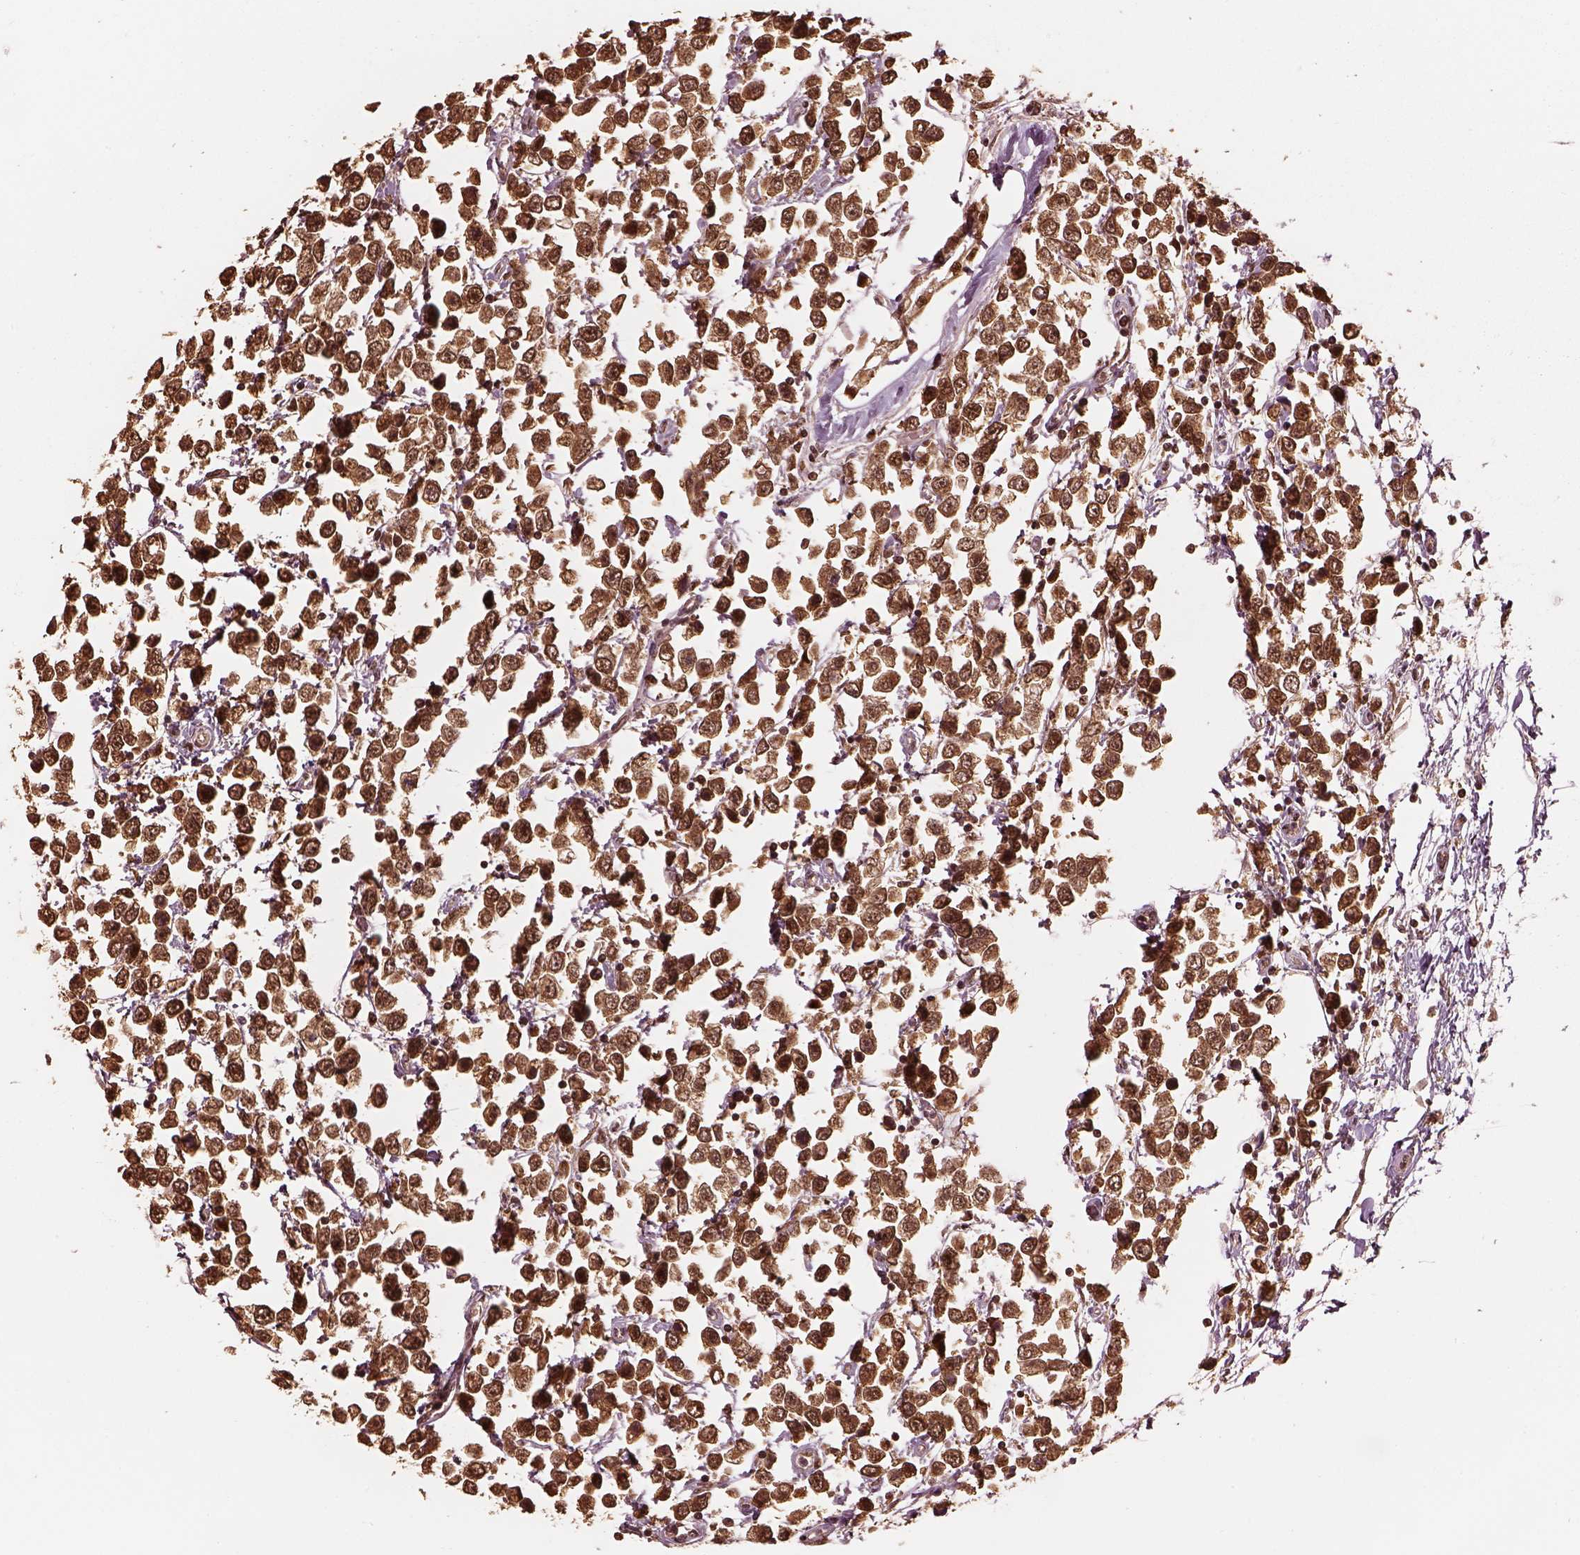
{"staining": {"intensity": "moderate", "quantity": ">75%", "location": "cytoplasmic/membranous,nuclear"}, "tissue": "testis cancer", "cell_type": "Tumor cells", "image_type": "cancer", "snomed": [{"axis": "morphology", "description": "Seminoma, NOS"}, {"axis": "topography", "description": "Testis"}], "caption": "Human testis seminoma stained with a protein marker exhibits moderate staining in tumor cells.", "gene": "PSMC5", "patient": {"sex": "male", "age": 34}}